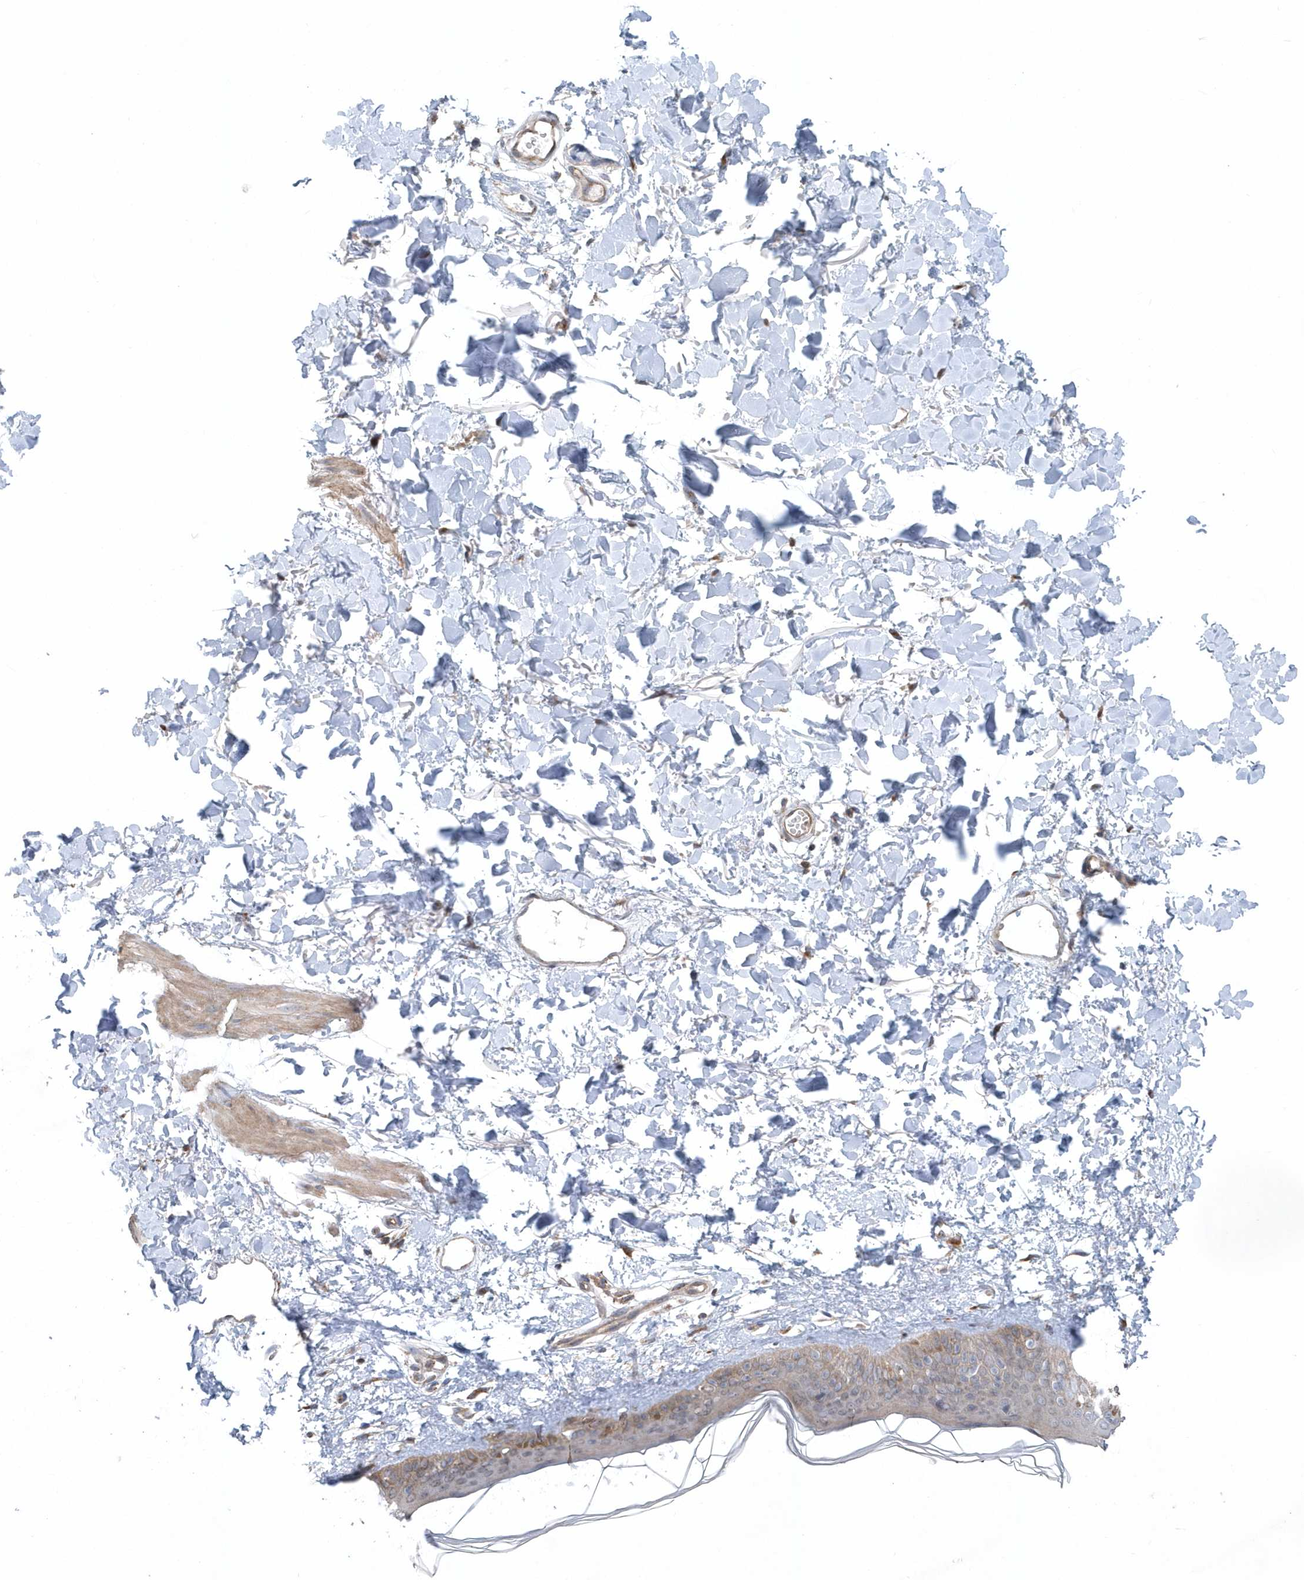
{"staining": {"intensity": "moderate", "quantity": ">75%", "location": "cytoplasmic/membranous"}, "tissue": "skin", "cell_type": "Fibroblasts", "image_type": "normal", "snomed": [{"axis": "morphology", "description": "Normal tissue, NOS"}, {"axis": "topography", "description": "Skin"}], "caption": "Immunohistochemistry staining of unremarkable skin, which exhibits medium levels of moderate cytoplasmic/membranous expression in approximately >75% of fibroblasts indicating moderate cytoplasmic/membranous protein expression. The staining was performed using DAB (3,3'-diaminobenzidine) (brown) for protein detection and nuclei were counterstained in hematoxylin (blue).", "gene": "PPP1R7", "patient": {"sex": "female", "age": 58}}